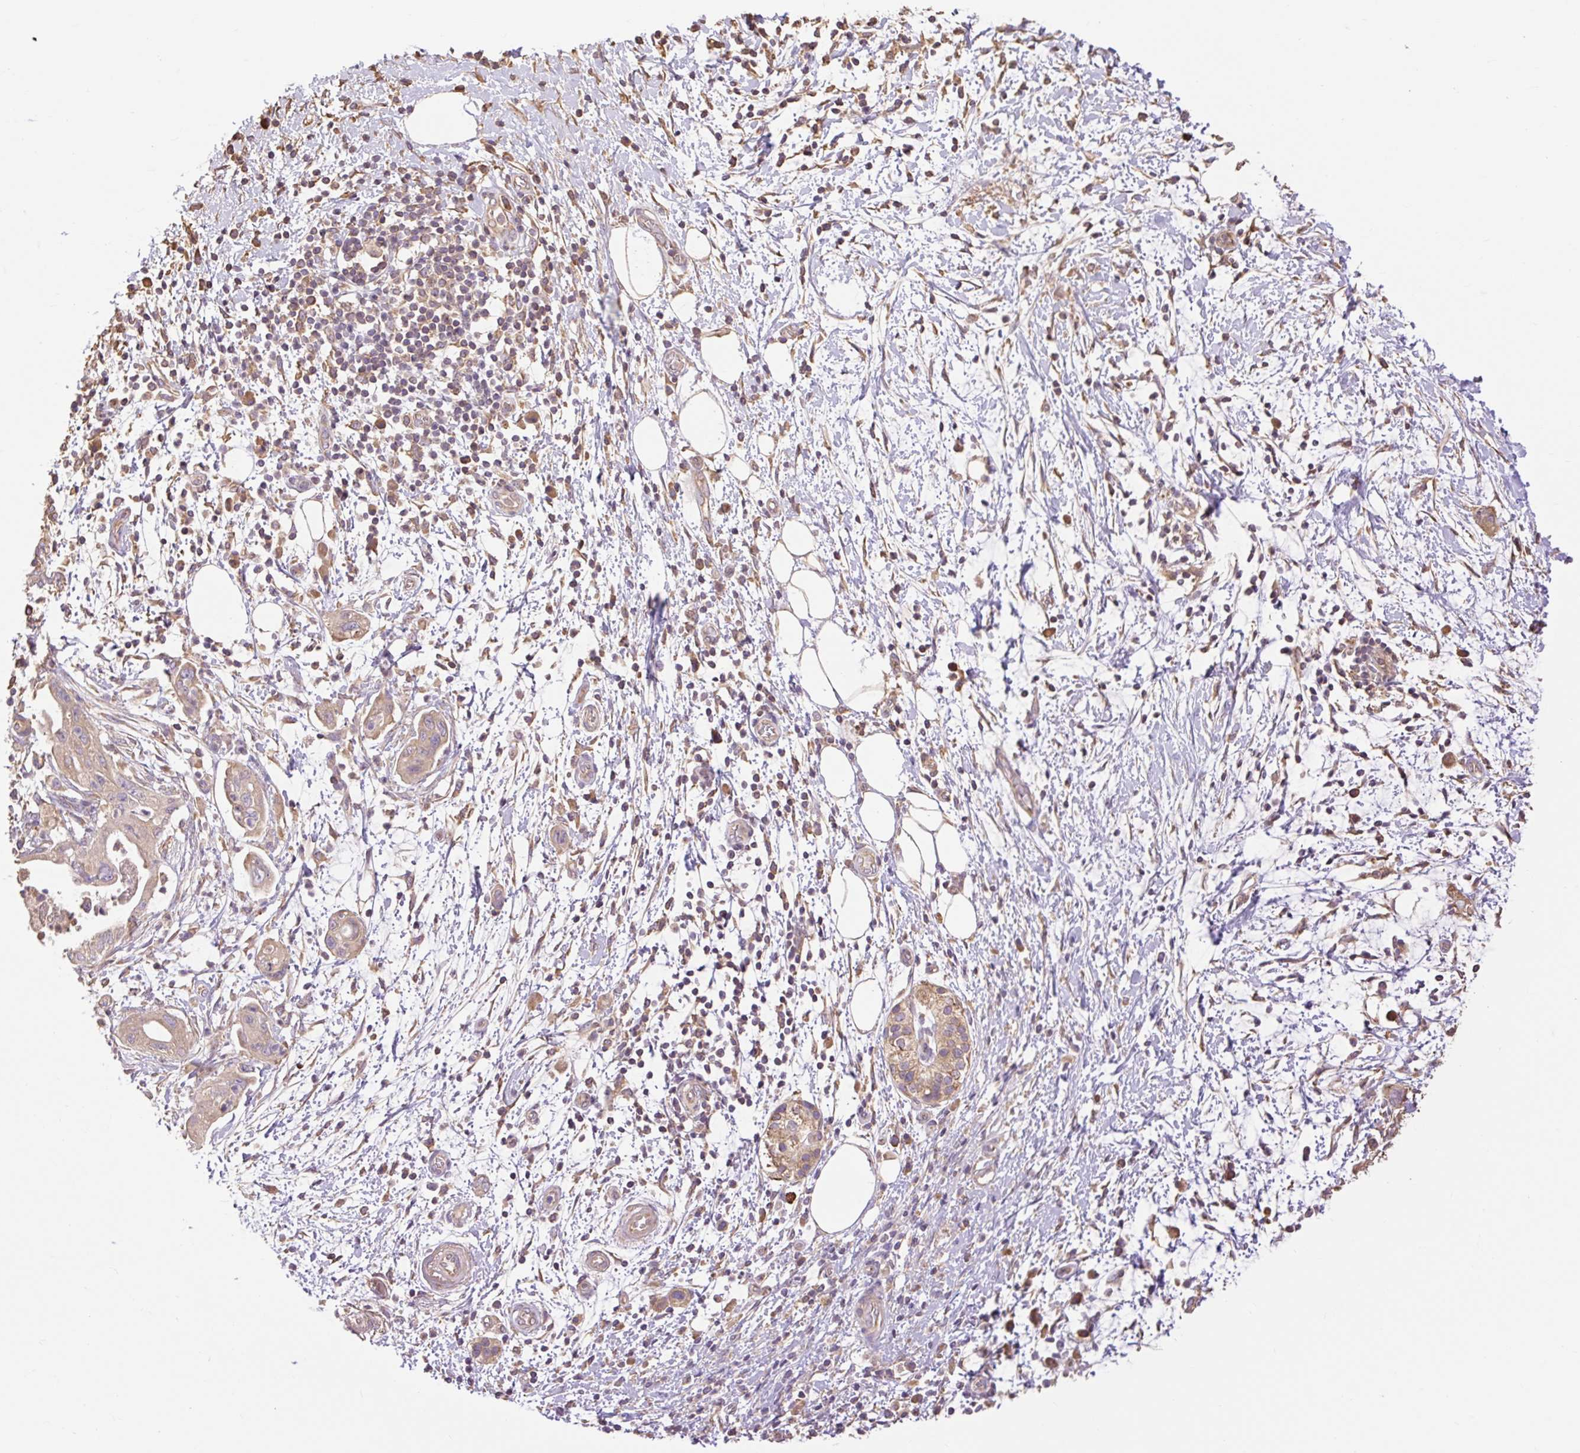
{"staining": {"intensity": "weak", "quantity": "25%-75%", "location": "cytoplasmic/membranous"}, "tissue": "pancreatic cancer", "cell_type": "Tumor cells", "image_type": "cancer", "snomed": [{"axis": "morphology", "description": "Adenocarcinoma, NOS"}, {"axis": "topography", "description": "Pancreas"}], "caption": "Protein expression analysis of pancreatic cancer reveals weak cytoplasmic/membranous positivity in about 25%-75% of tumor cells.", "gene": "DESI1", "patient": {"sex": "female", "age": 73}}